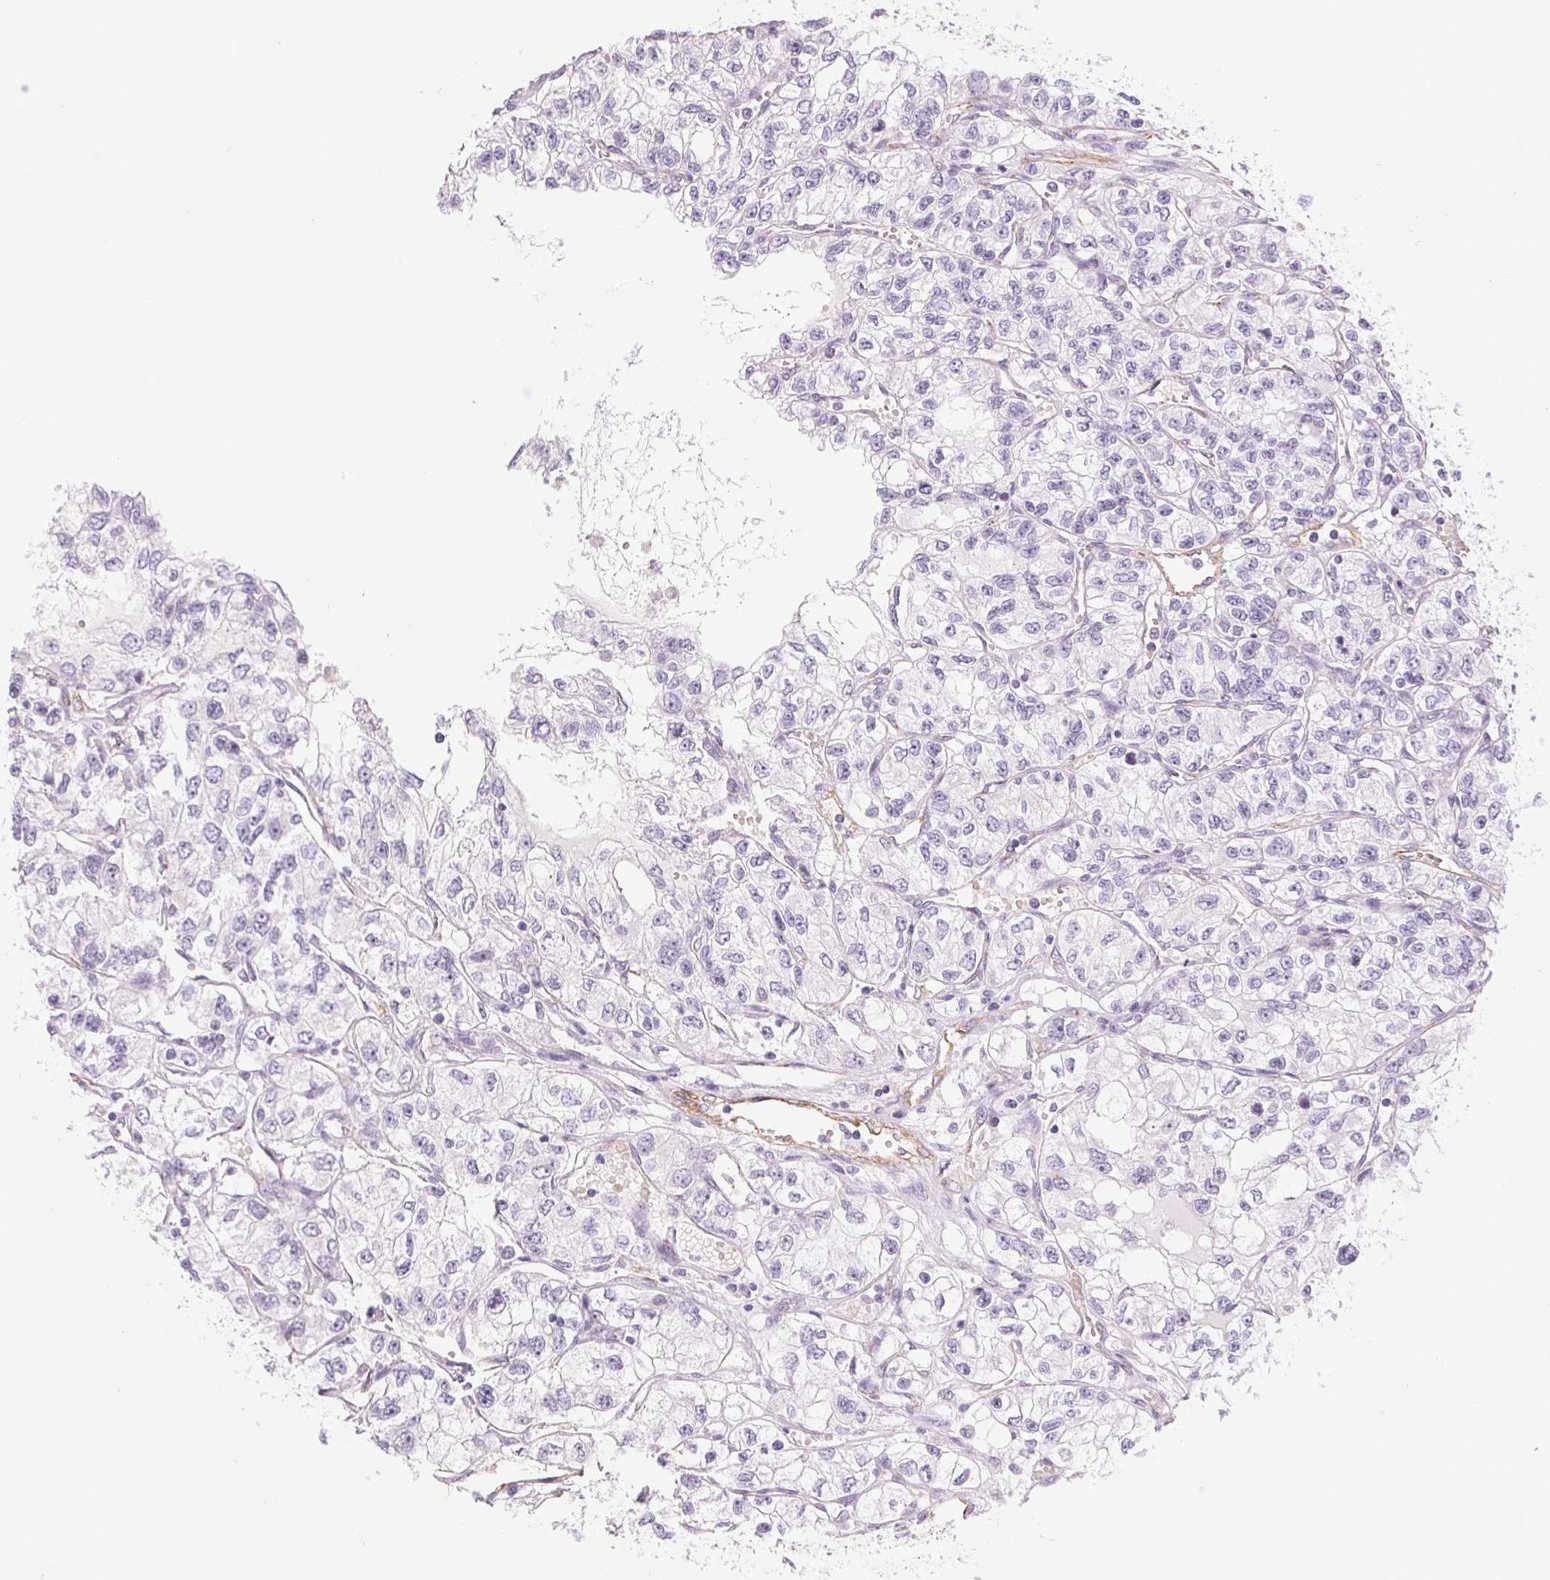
{"staining": {"intensity": "negative", "quantity": "none", "location": "none"}, "tissue": "renal cancer", "cell_type": "Tumor cells", "image_type": "cancer", "snomed": [{"axis": "morphology", "description": "Adenocarcinoma, NOS"}, {"axis": "topography", "description": "Kidney"}], "caption": "Immunohistochemistry (IHC) of renal adenocarcinoma reveals no staining in tumor cells.", "gene": "SMYD1", "patient": {"sex": "female", "age": 59}}